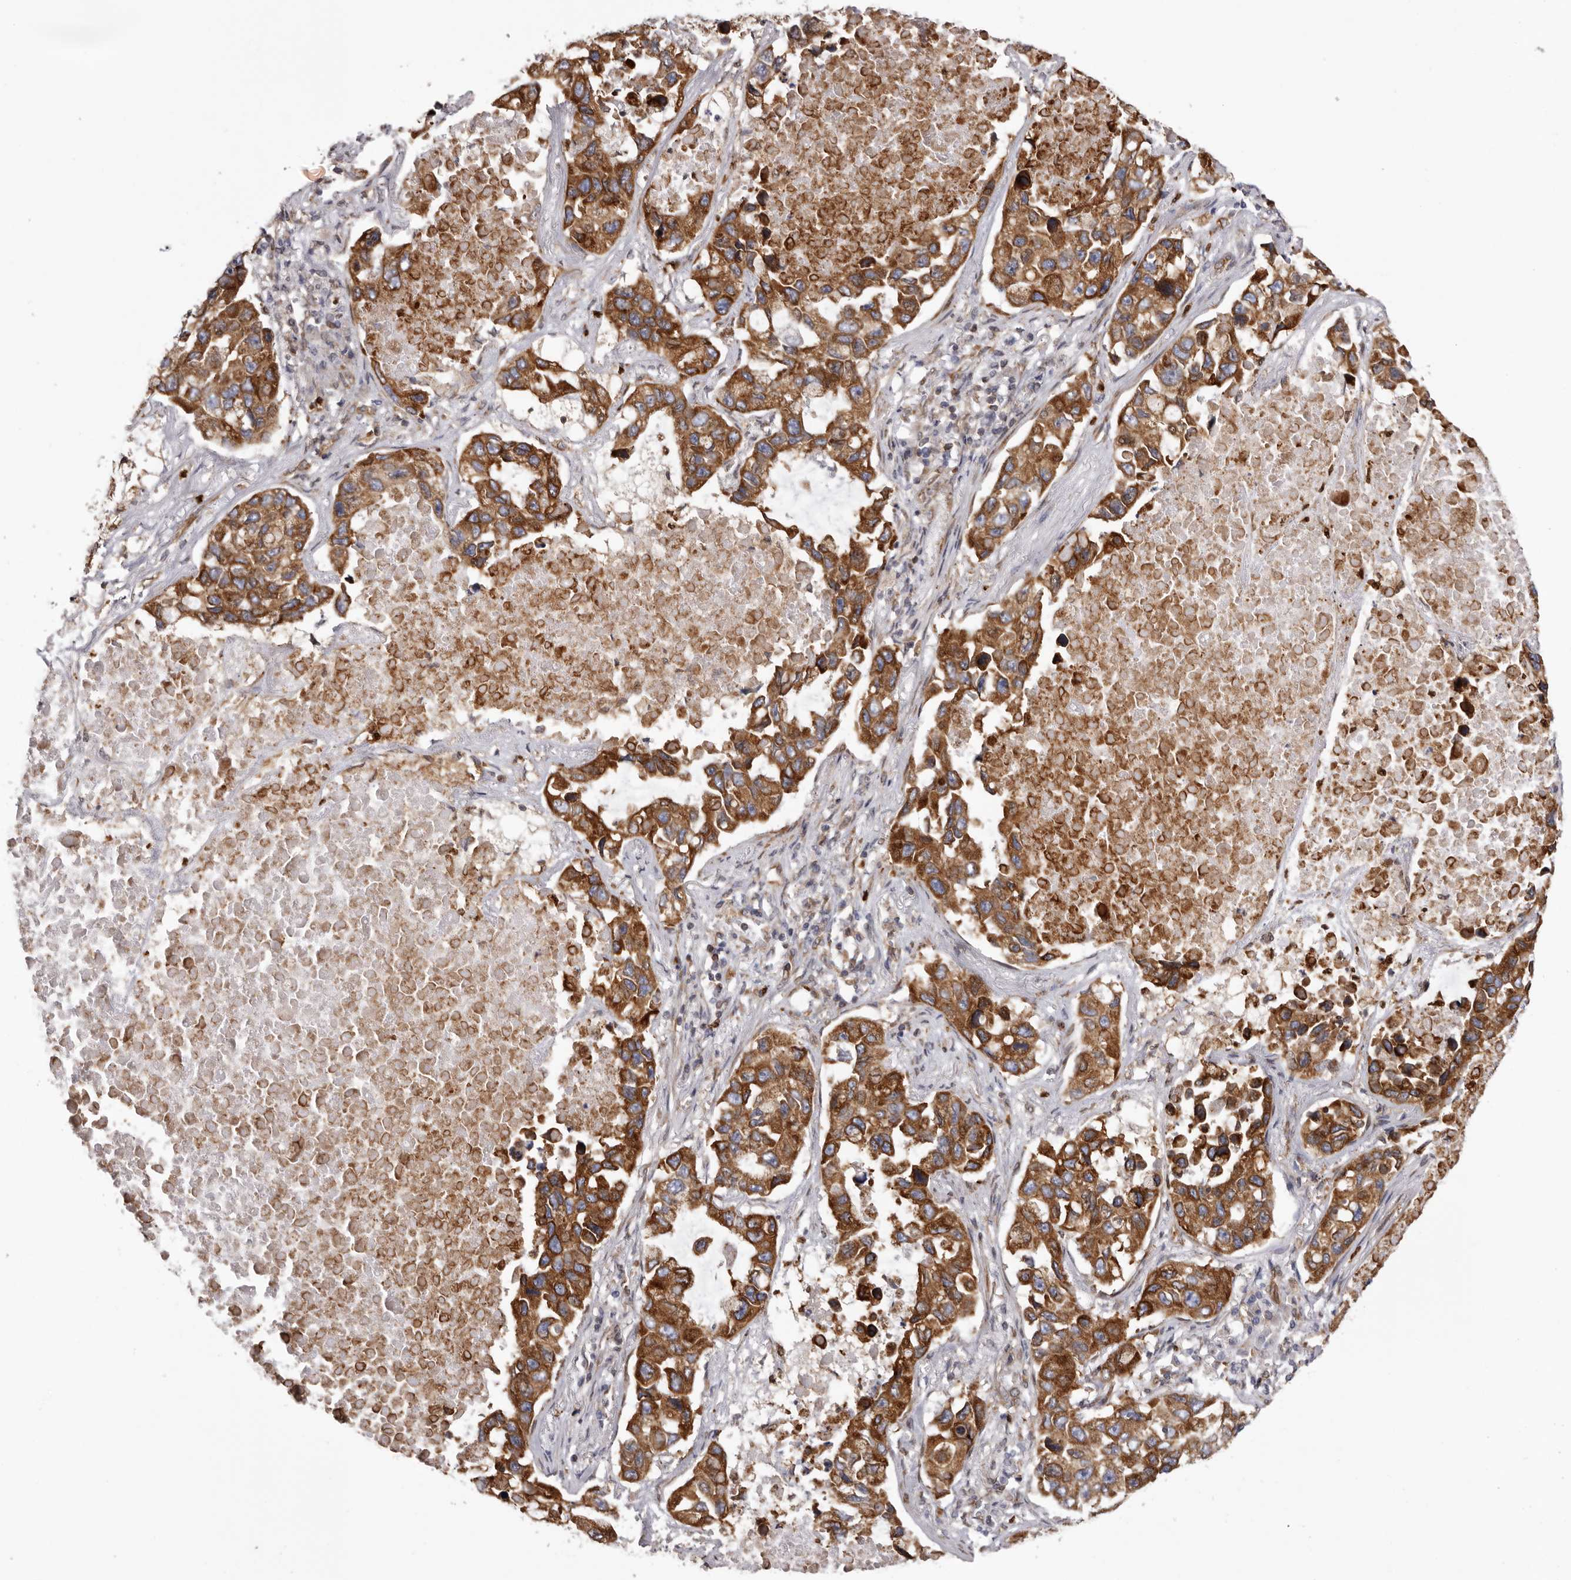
{"staining": {"intensity": "strong", "quantity": ">75%", "location": "cytoplasmic/membranous"}, "tissue": "lung cancer", "cell_type": "Tumor cells", "image_type": "cancer", "snomed": [{"axis": "morphology", "description": "Adenocarcinoma, NOS"}, {"axis": "topography", "description": "Lung"}], "caption": "Immunohistochemical staining of human lung adenocarcinoma shows high levels of strong cytoplasmic/membranous expression in about >75% of tumor cells.", "gene": "C4orf3", "patient": {"sex": "male", "age": 64}}